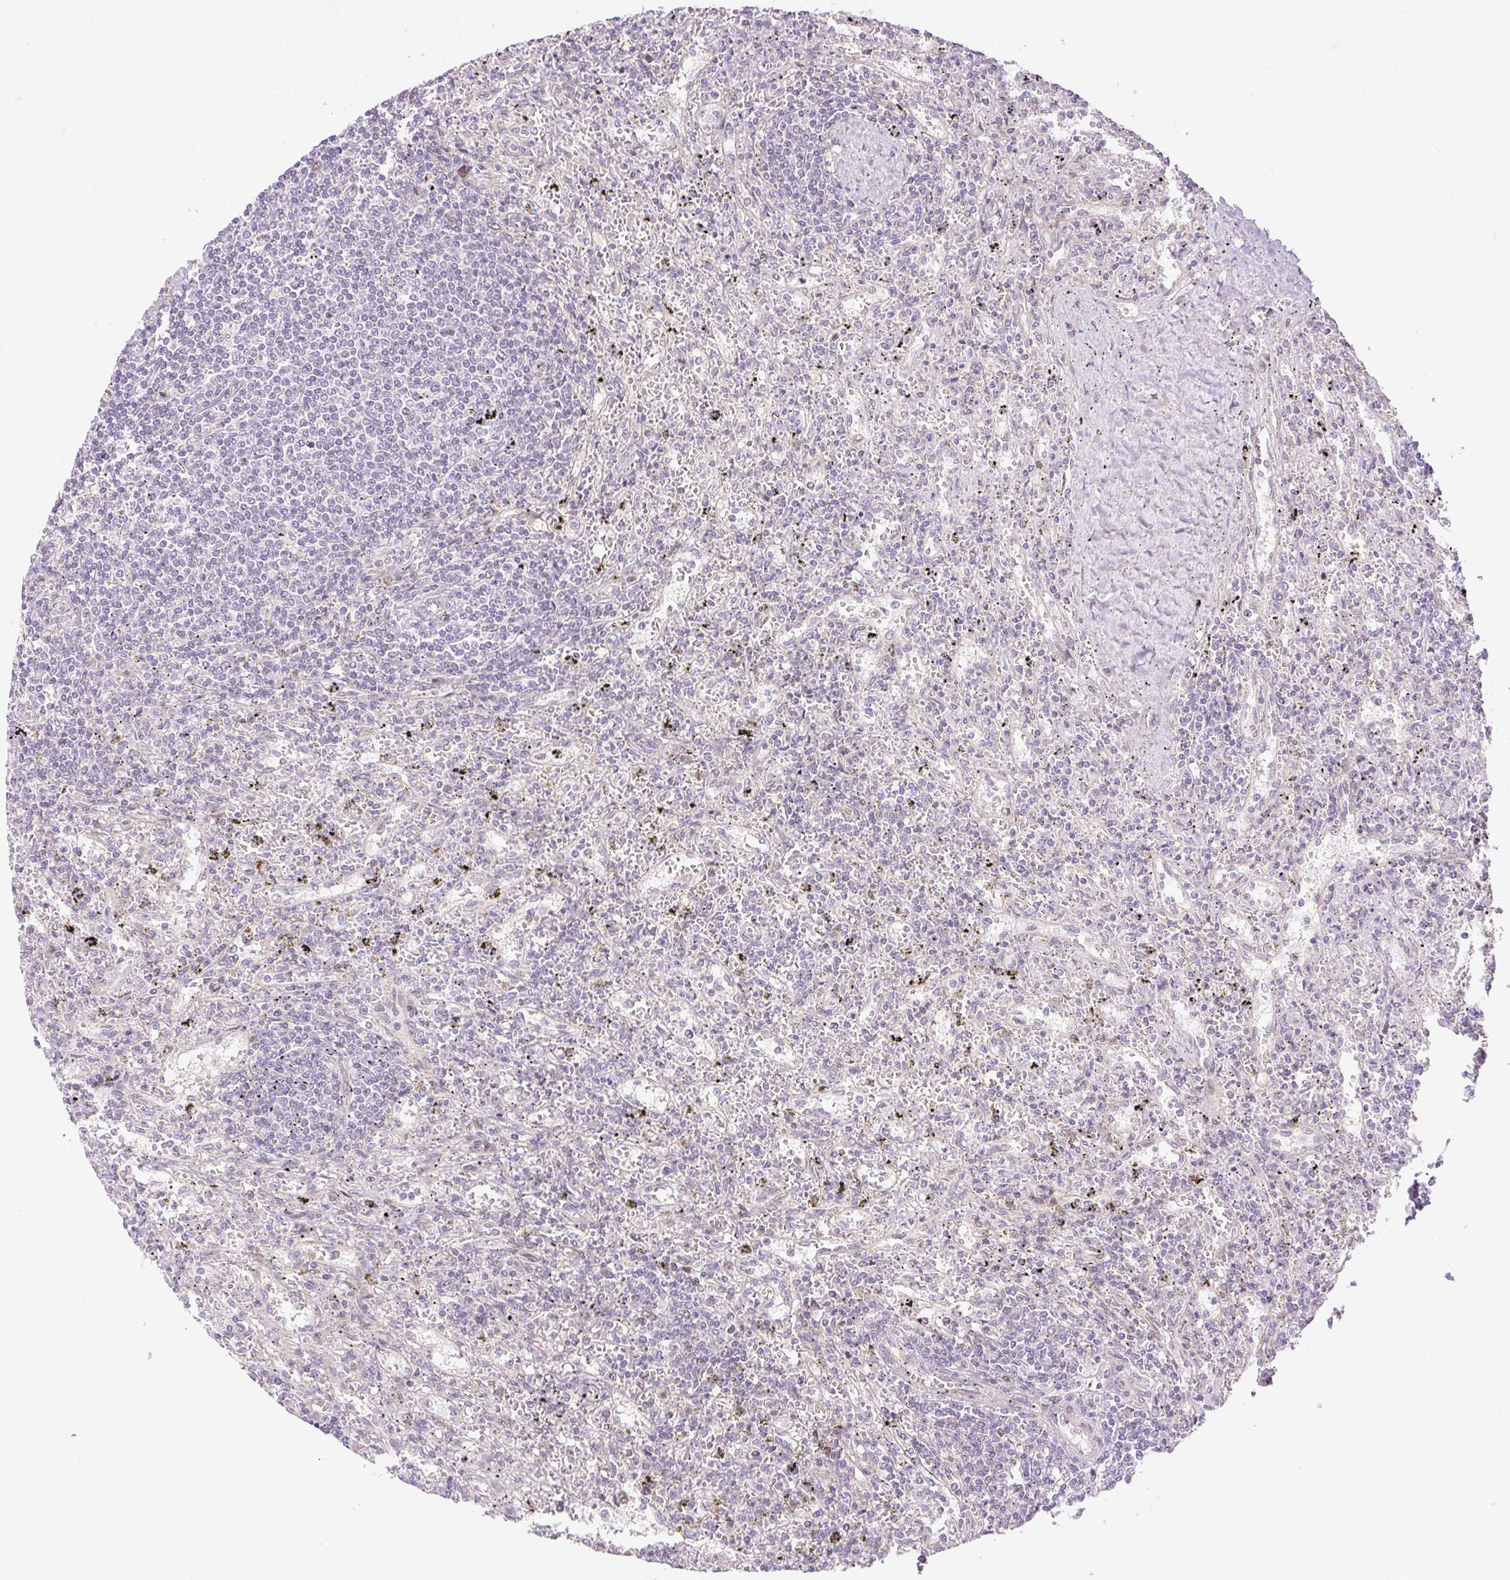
{"staining": {"intensity": "negative", "quantity": "none", "location": "none"}, "tissue": "lymphoma", "cell_type": "Tumor cells", "image_type": "cancer", "snomed": [{"axis": "morphology", "description": "Malignant lymphoma, non-Hodgkin's type, Low grade"}, {"axis": "topography", "description": "Spleen"}], "caption": "Protein analysis of lymphoma exhibits no significant expression in tumor cells. The staining is performed using DAB (3,3'-diaminobenzidine) brown chromogen with nuclei counter-stained in using hematoxylin.", "gene": "ZNF394", "patient": {"sex": "male", "age": 76}}